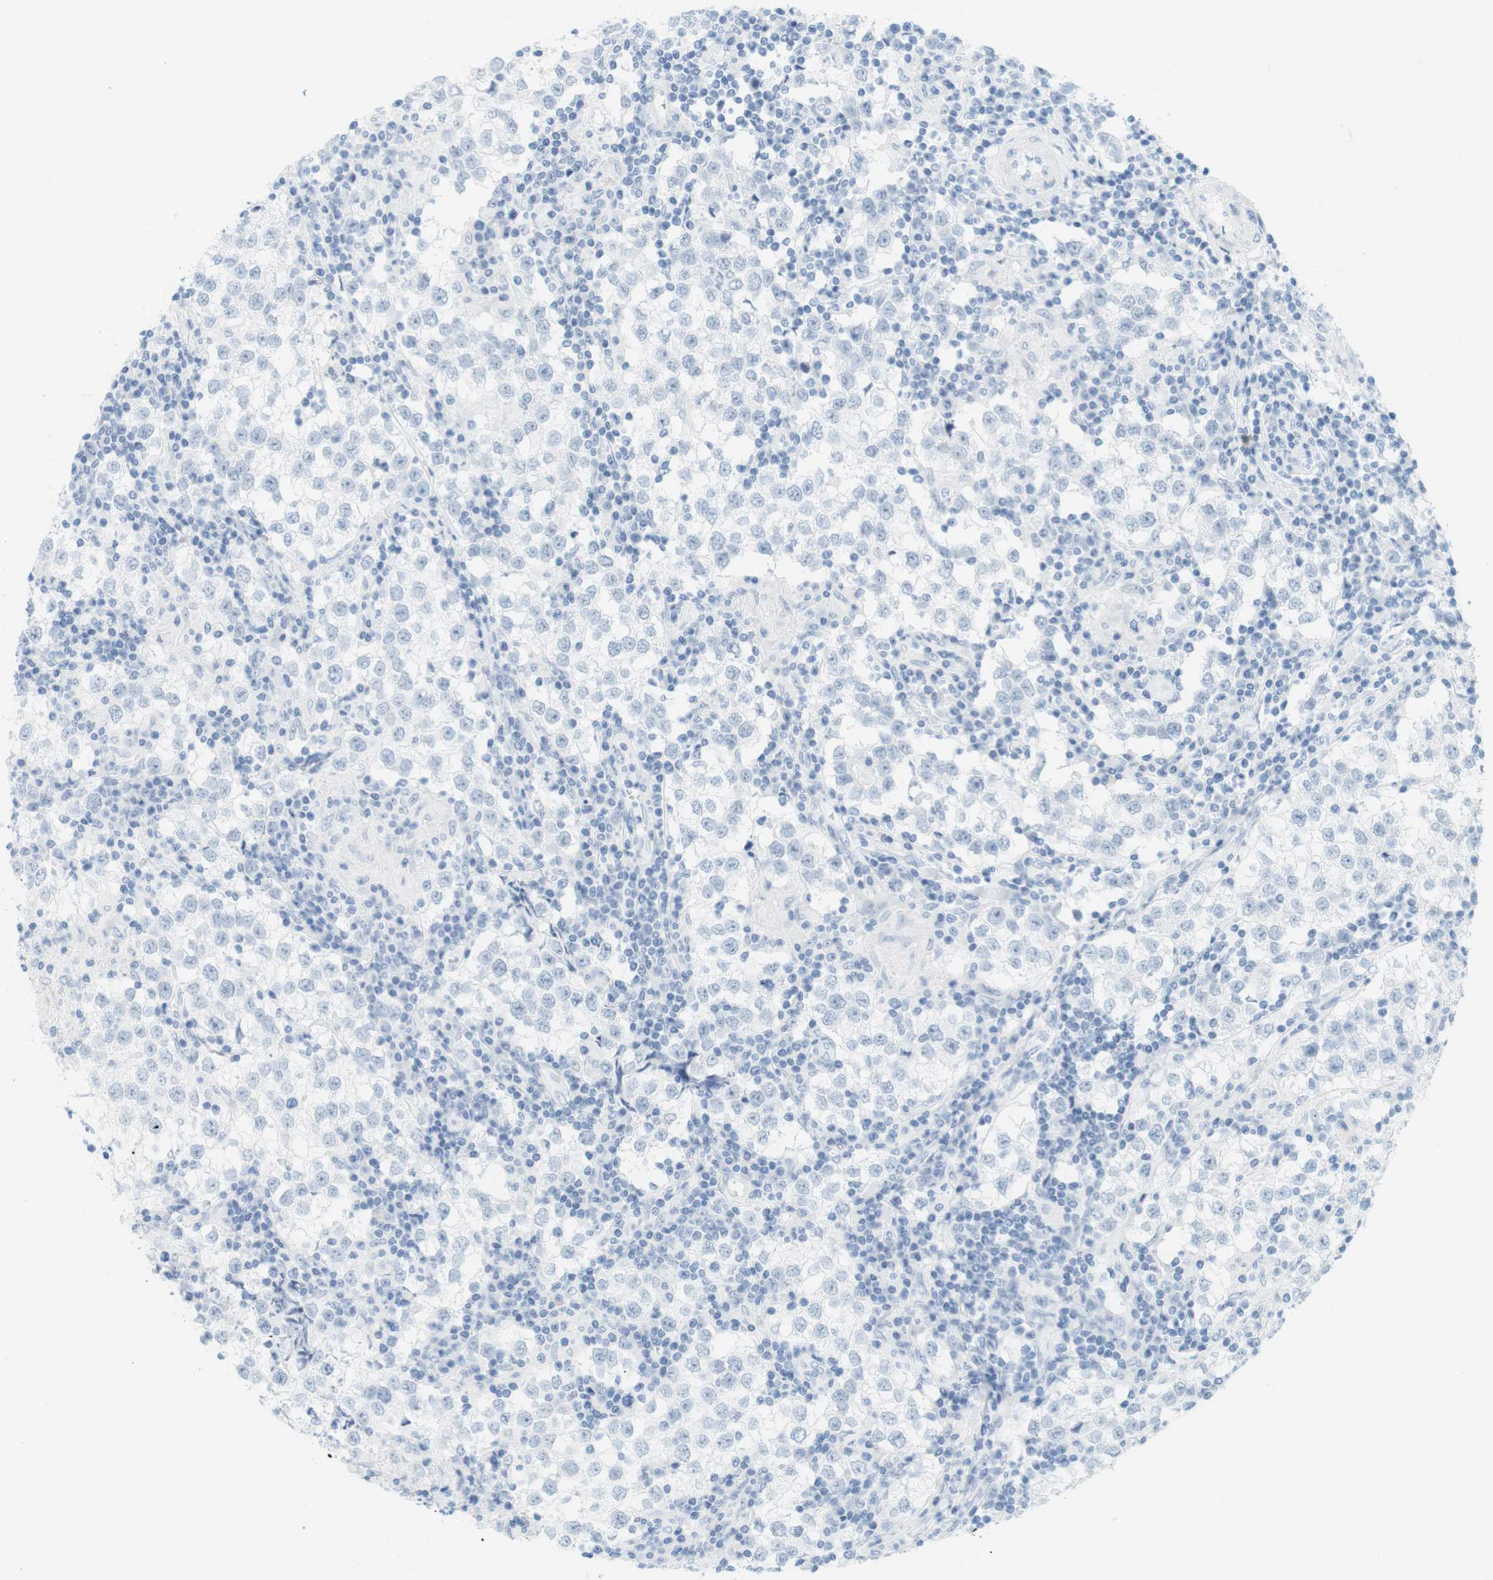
{"staining": {"intensity": "negative", "quantity": "none", "location": "none"}, "tissue": "testis cancer", "cell_type": "Tumor cells", "image_type": "cancer", "snomed": [{"axis": "morphology", "description": "Seminoma, NOS"}, {"axis": "morphology", "description": "Carcinoma, Embryonal, NOS"}, {"axis": "topography", "description": "Testis"}], "caption": "This is an immunohistochemistry (IHC) micrograph of testis cancer. There is no positivity in tumor cells.", "gene": "TNNT2", "patient": {"sex": "male", "age": 36}}